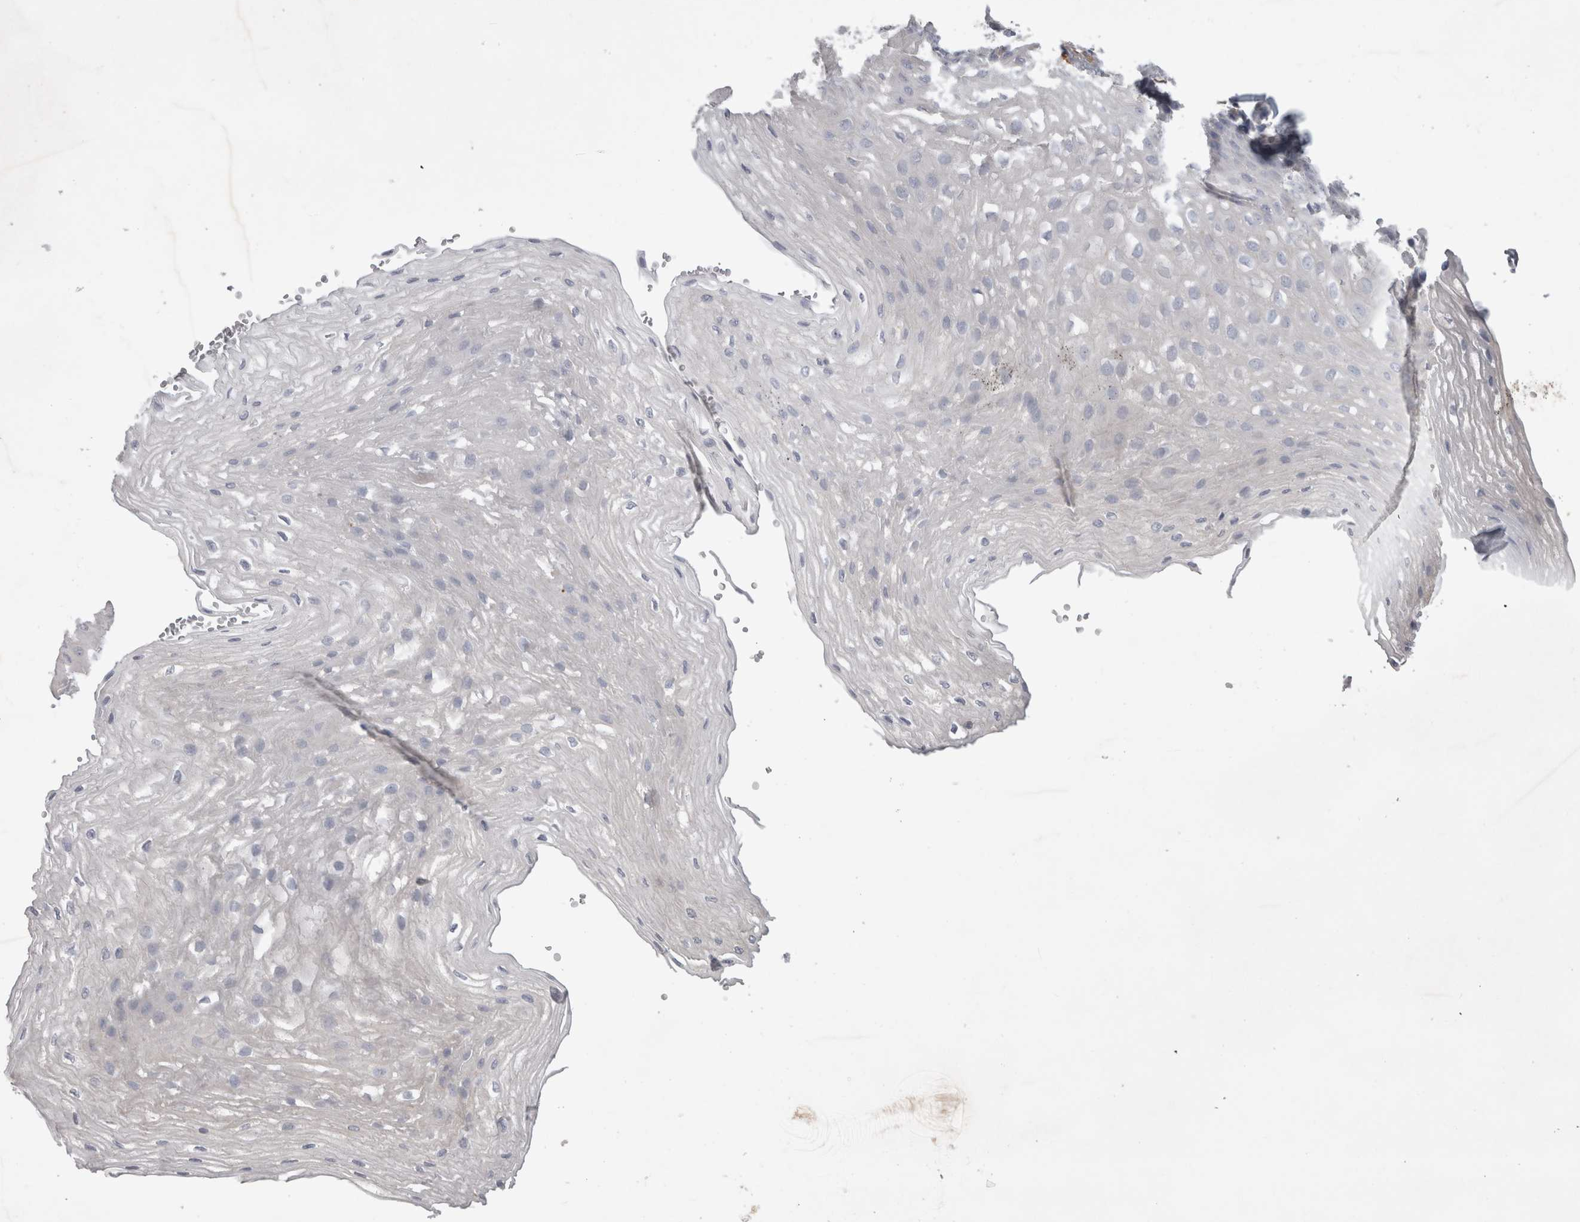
{"staining": {"intensity": "negative", "quantity": "none", "location": "none"}, "tissue": "esophagus", "cell_type": "Squamous epithelial cells", "image_type": "normal", "snomed": [{"axis": "morphology", "description": "Normal tissue, NOS"}, {"axis": "topography", "description": "Esophagus"}], "caption": "Immunohistochemistry image of benign esophagus stained for a protein (brown), which displays no expression in squamous epithelial cells. (Immunohistochemistry (ihc), brightfield microscopy, high magnification).", "gene": "STRADB", "patient": {"sex": "female", "age": 66}}